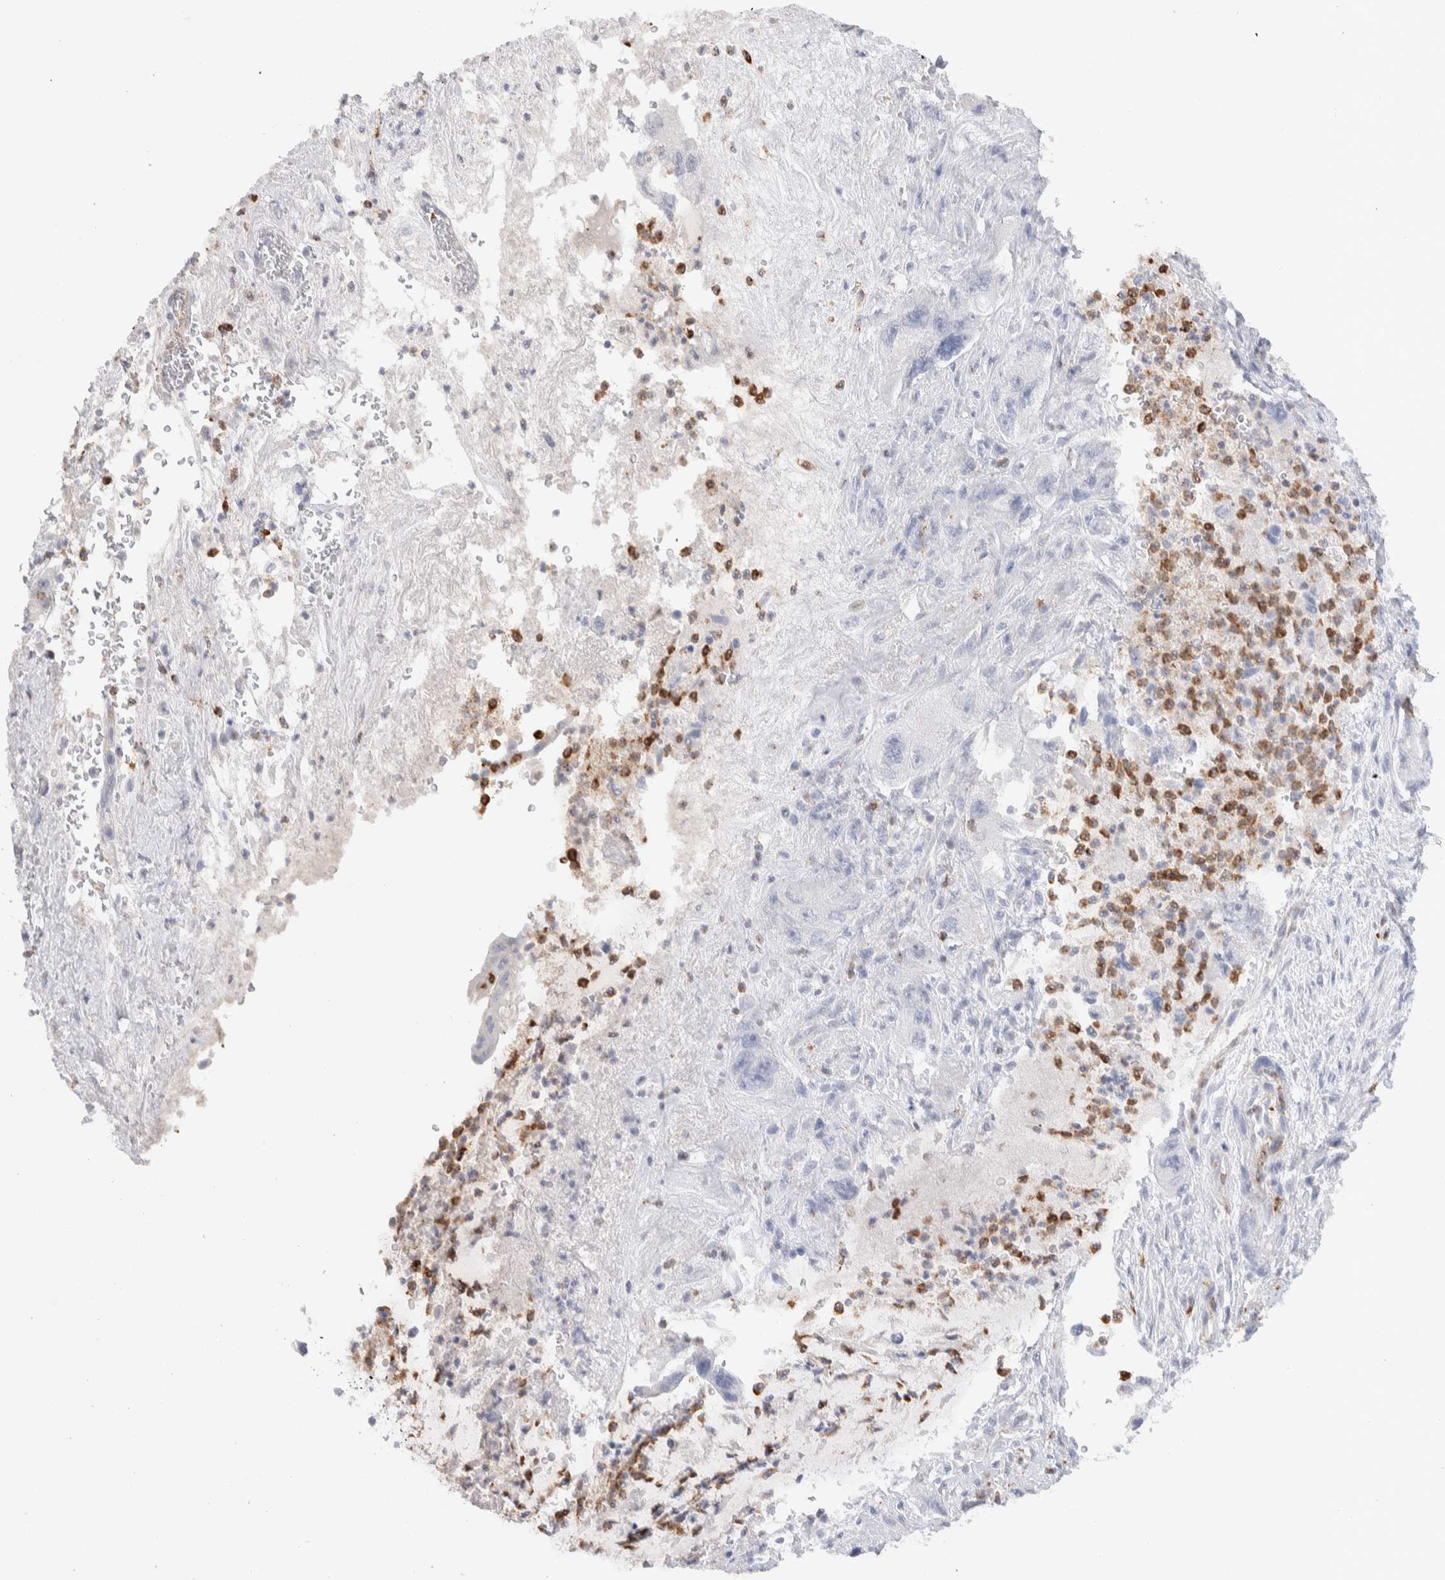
{"staining": {"intensity": "negative", "quantity": "none", "location": "none"}, "tissue": "pancreatic cancer", "cell_type": "Tumor cells", "image_type": "cancer", "snomed": [{"axis": "morphology", "description": "Adenocarcinoma, NOS"}, {"axis": "topography", "description": "Pancreas"}], "caption": "A high-resolution photomicrograph shows IHC staining of pancreatic cancer (adenocarcinoma), which reveals no significant expression in tumor cells. (DAB immunohistochemistry (IHC), high magnification).", "gene": "SEPTIN4", "patient": {"sex": "female", "age": 73}}